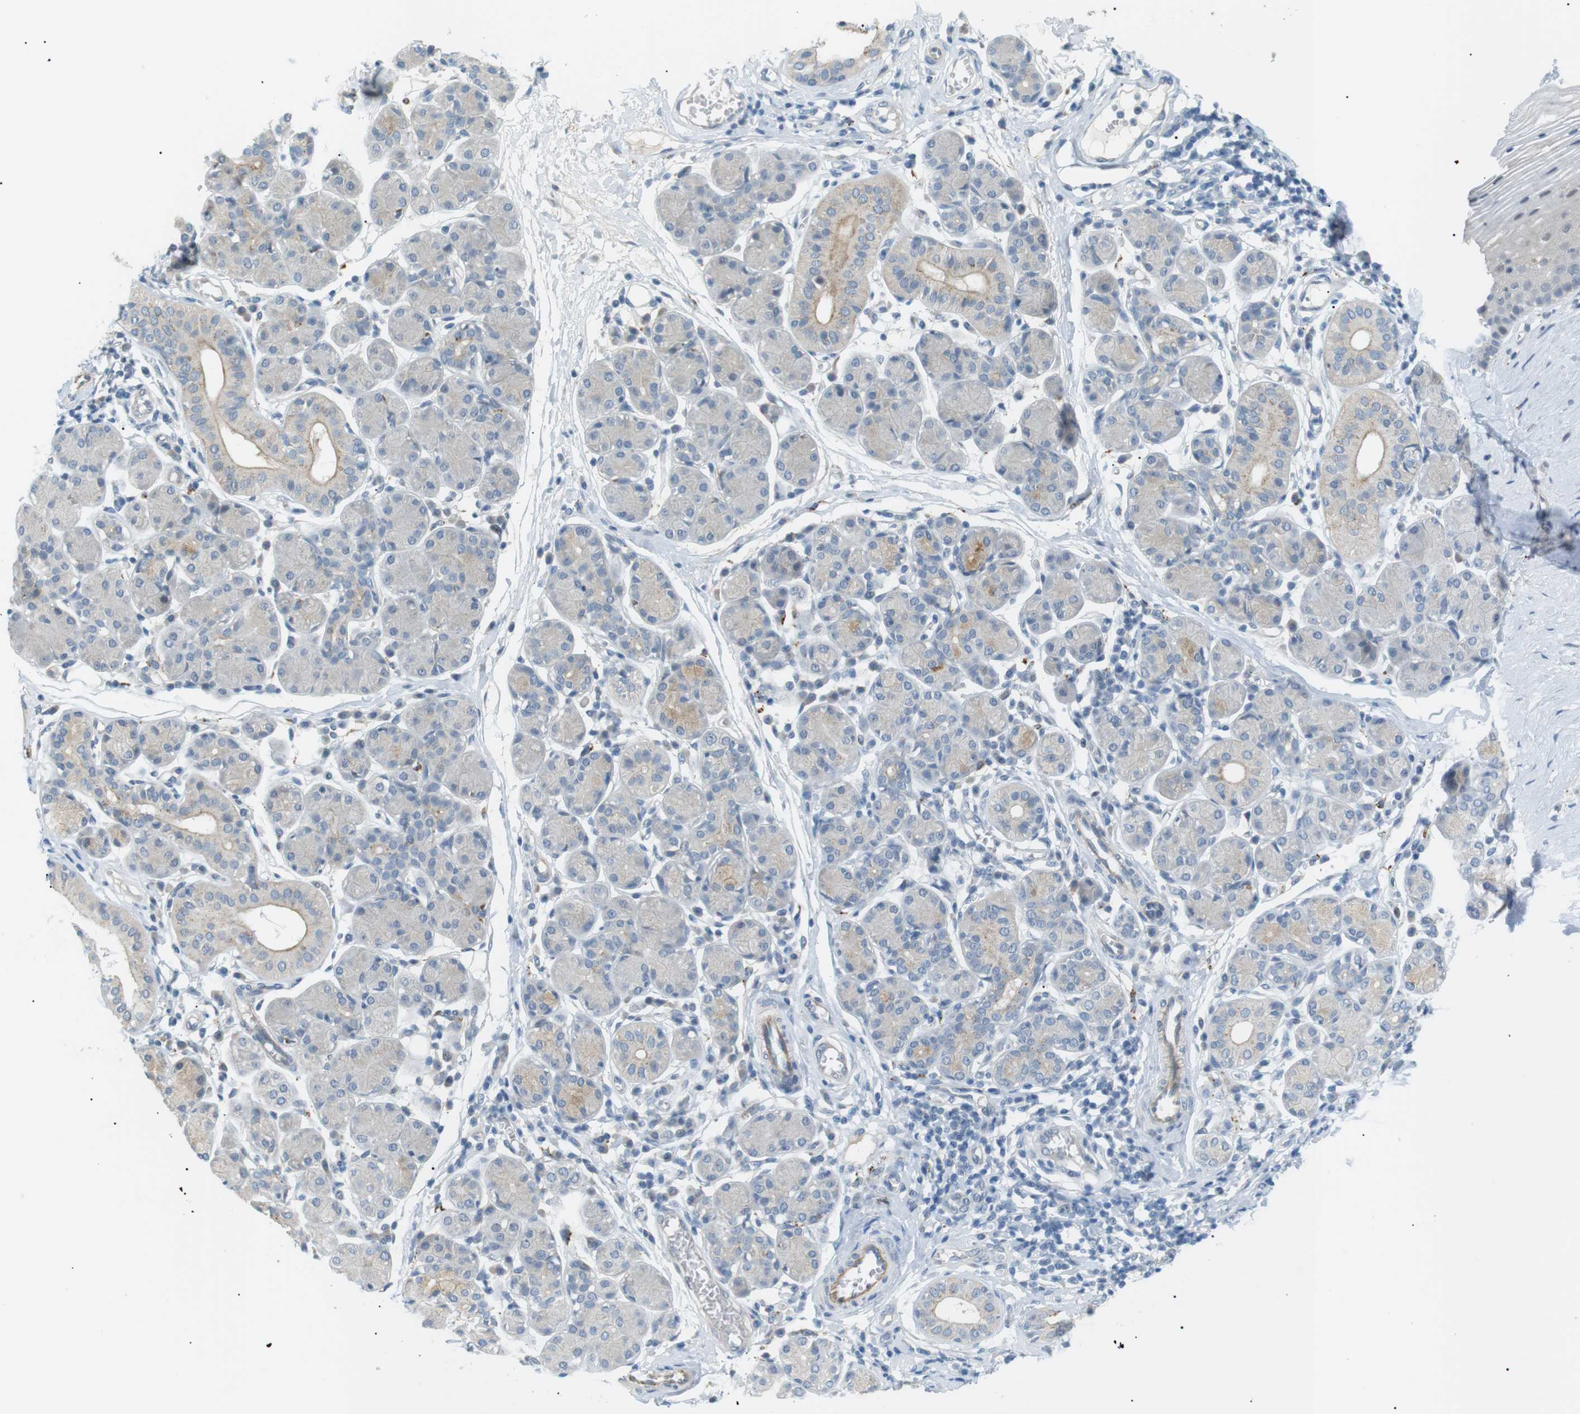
{"staining": {"intensity": "moderate", "quantity": "<25%", "location": "cytoplasmic/membranous"}, "tissue": "salivary gland", "cell_type": "Glandular cells", "image_type": "normal", "snomed": [{"axis": "morphology", "description": "Normal tissue, NOS"}, {"axis": "morphology", "description": "Inflammation, NOS"}, {"axis": "topography", "description": "Lymph node"}, {"axis": "topography", "description": "Salivary gland"}], "caption": "Protein expression analysis of unremarkable human salivary gland reveals moderate cytoplasmic/membranous expression in approximately <25% of glandular cells.", "gene": "B4GALNT2", "patient": {"sex": "male", "age": 3}}